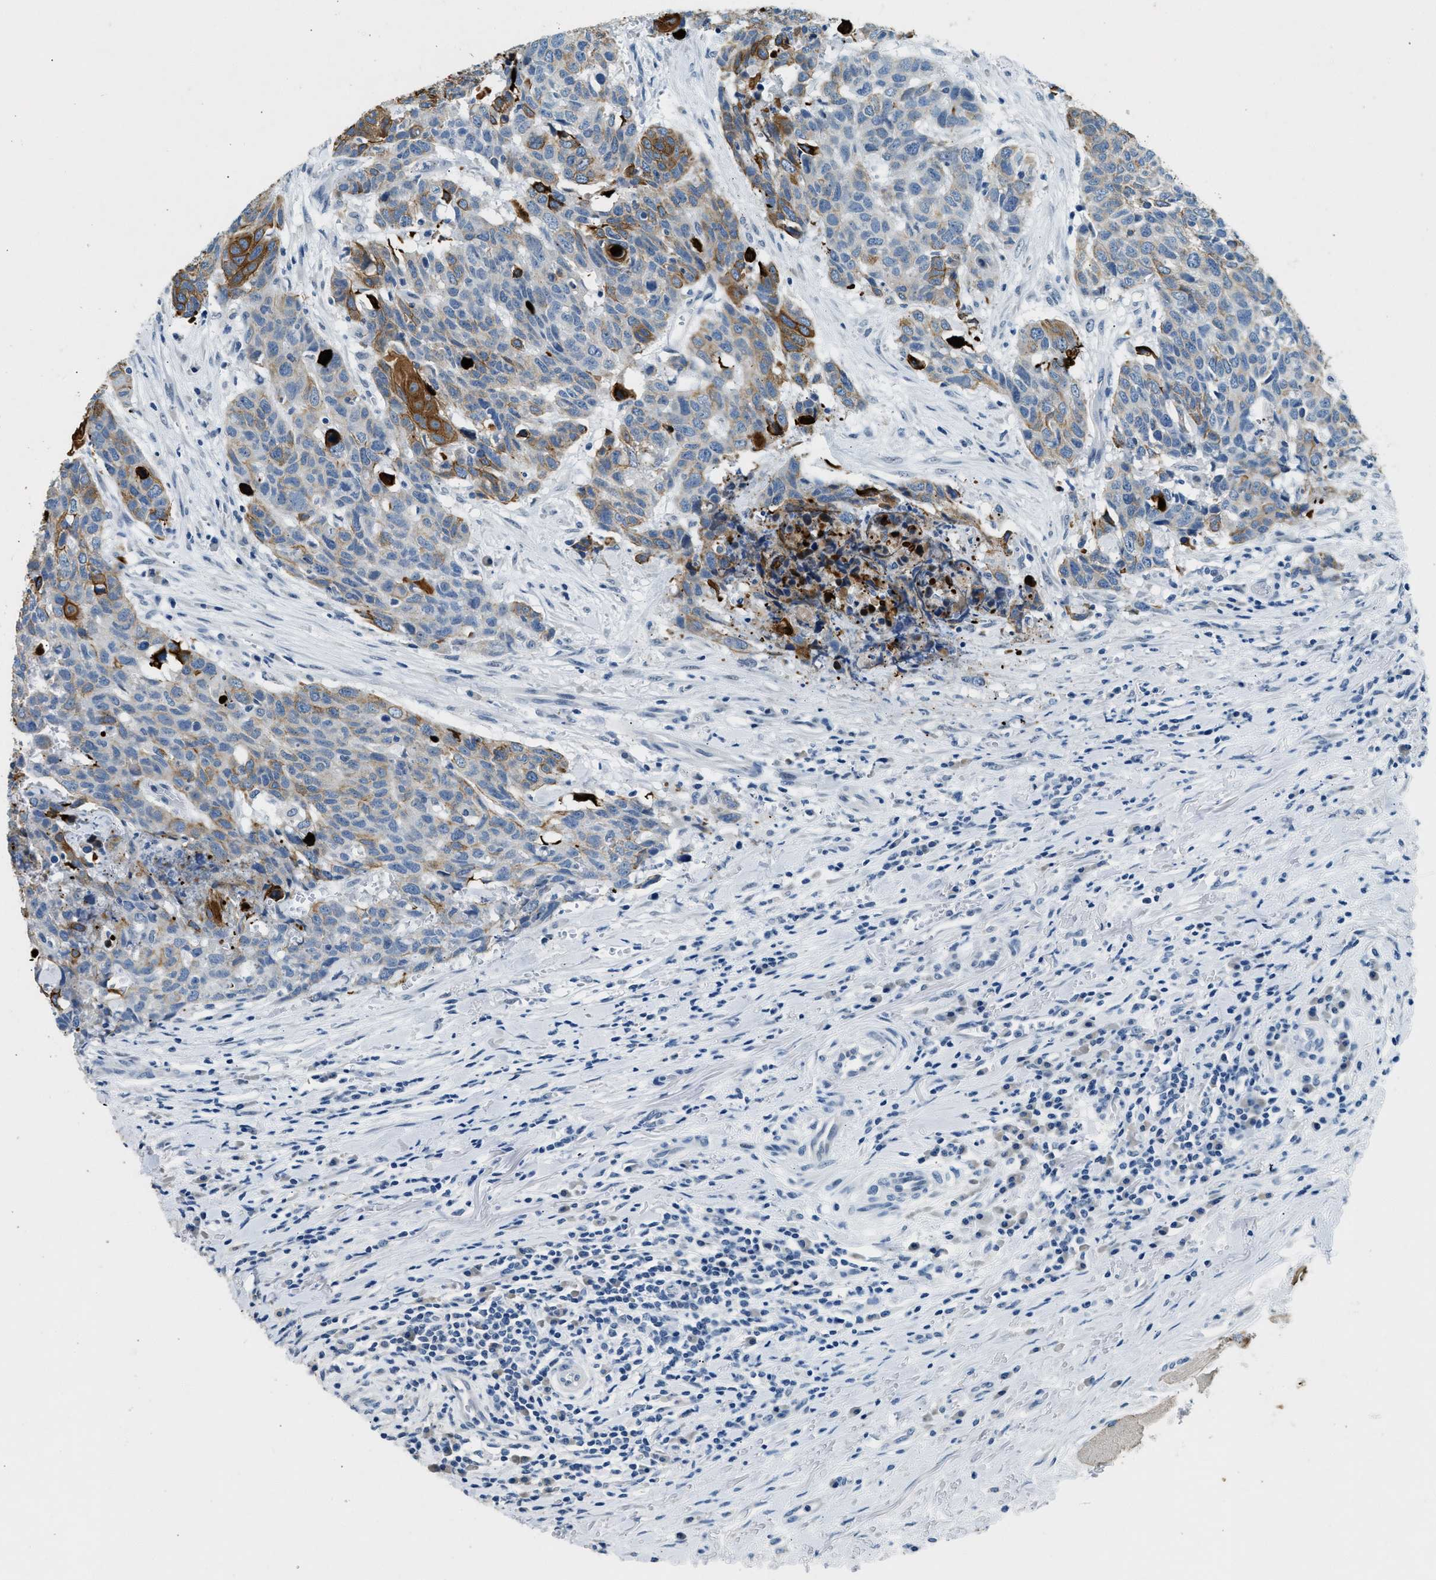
{"staining": {"intensity": "strong", "quantity": "<25%", "location": "cytoplasmic/membranous"}, "tissue": "head and neck cancer", "cell_type": "Tumor cells", "image_type": "cancer", "snomed": [{"axis": "morphology", "description": "Squamous cell carcinoma, NOS"}, {"axis": "topography", "description": "Head-Neck"}], "caption": "Brown immunohistochemical staining in human head and neck cancer exhibits strong cytoplasmic/membranous staining in approximately <25% of tumor cells. Nuclei are stained in blue.", "gene": "CFAP20", "patient": {"sex": "male", "age": 66}}